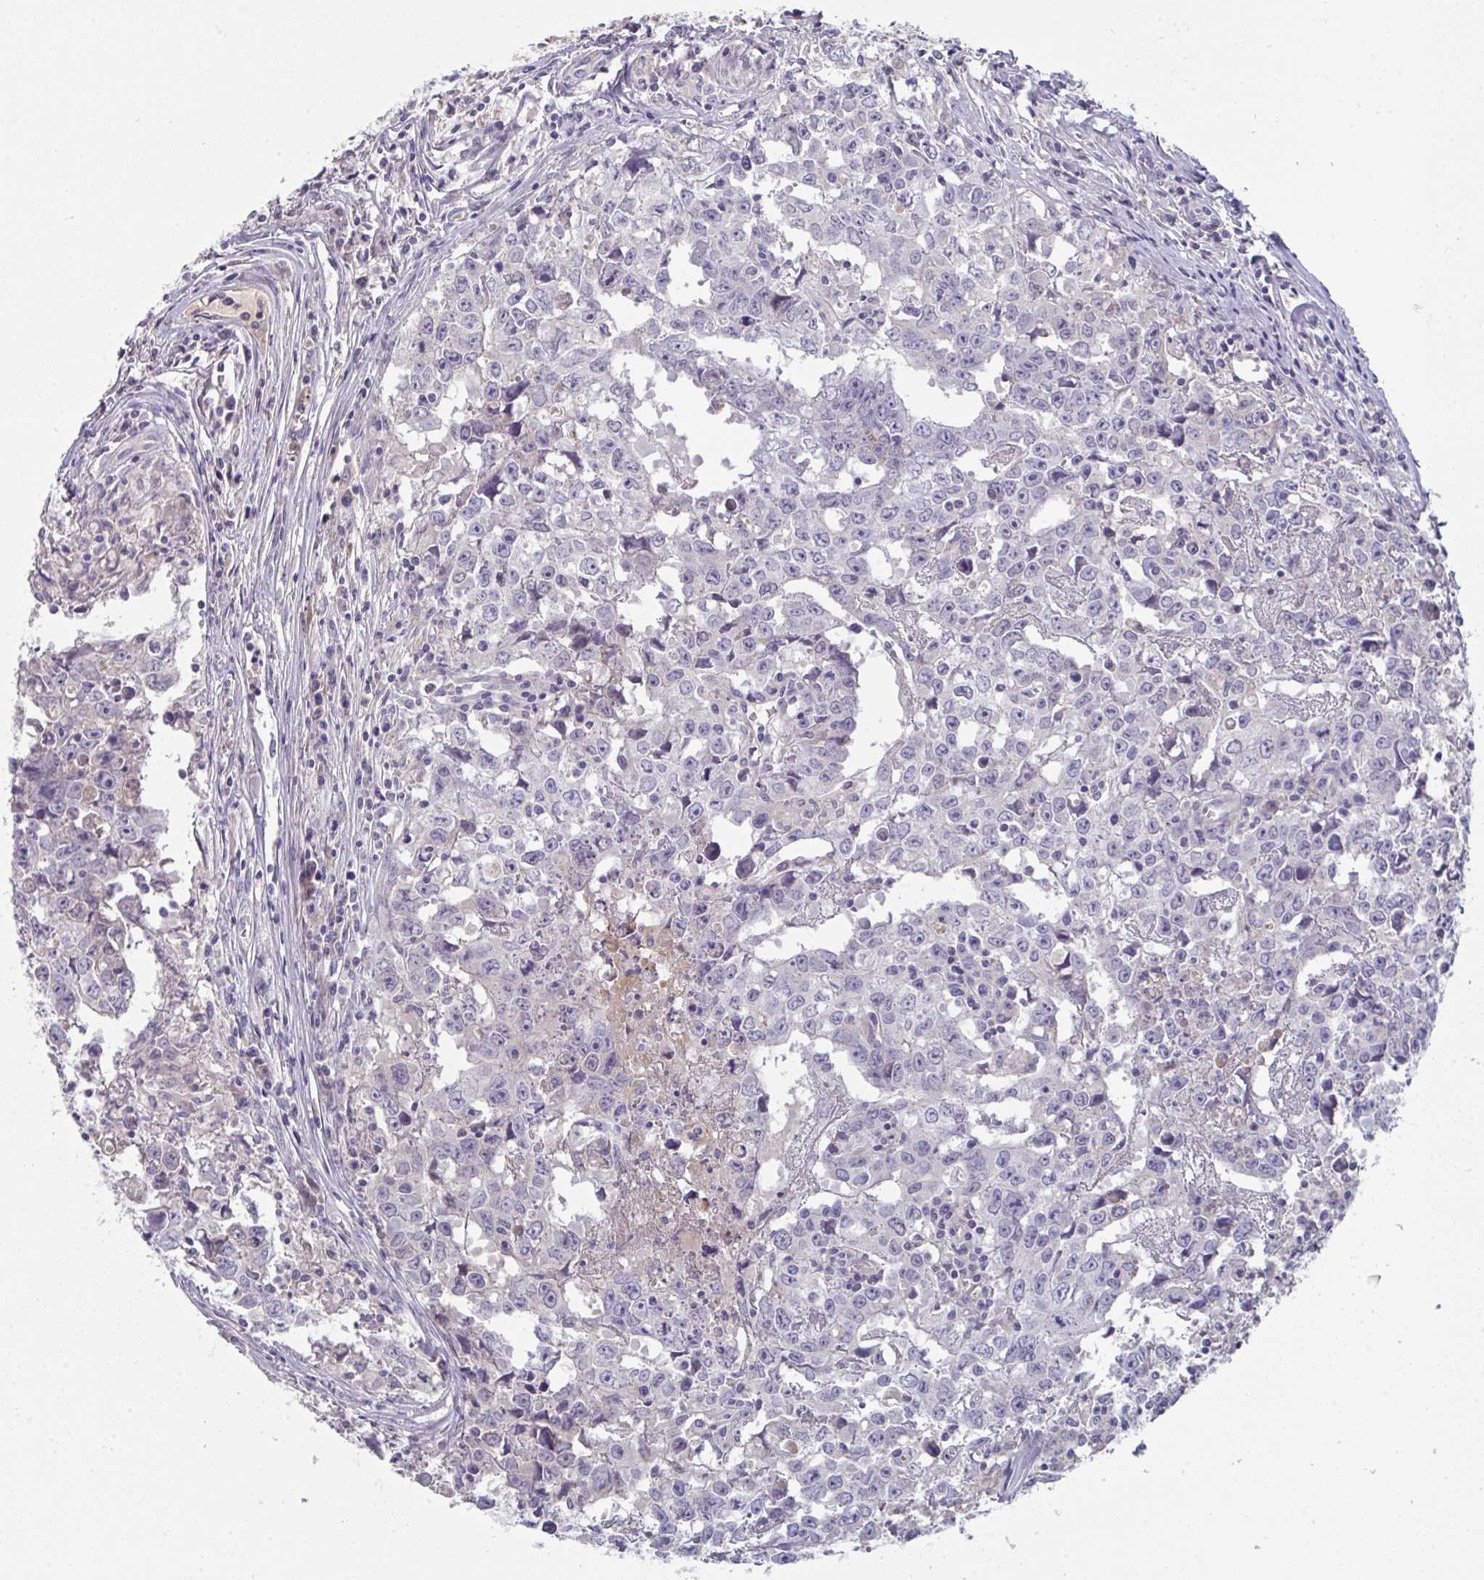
{"staining": {"intensity": "negative", "quantity": "none", "location": "none"}, "tissue": "testis cancer", "cell_type": "Tumor cells", "image_type": "cancer", "snomed": [{"axis": "morphology", "description": "Carcinoma, Embryonal, NOS"}, {"axis": "topography", "description": "Testis"}], "caption": "Testis cancer (embryonal carcinoma) was stained to show a protein in brown. There is no significant positivity in tumor cells.", "gene": "HGFAC", "patient": {"sex": "male", "age": 22}}